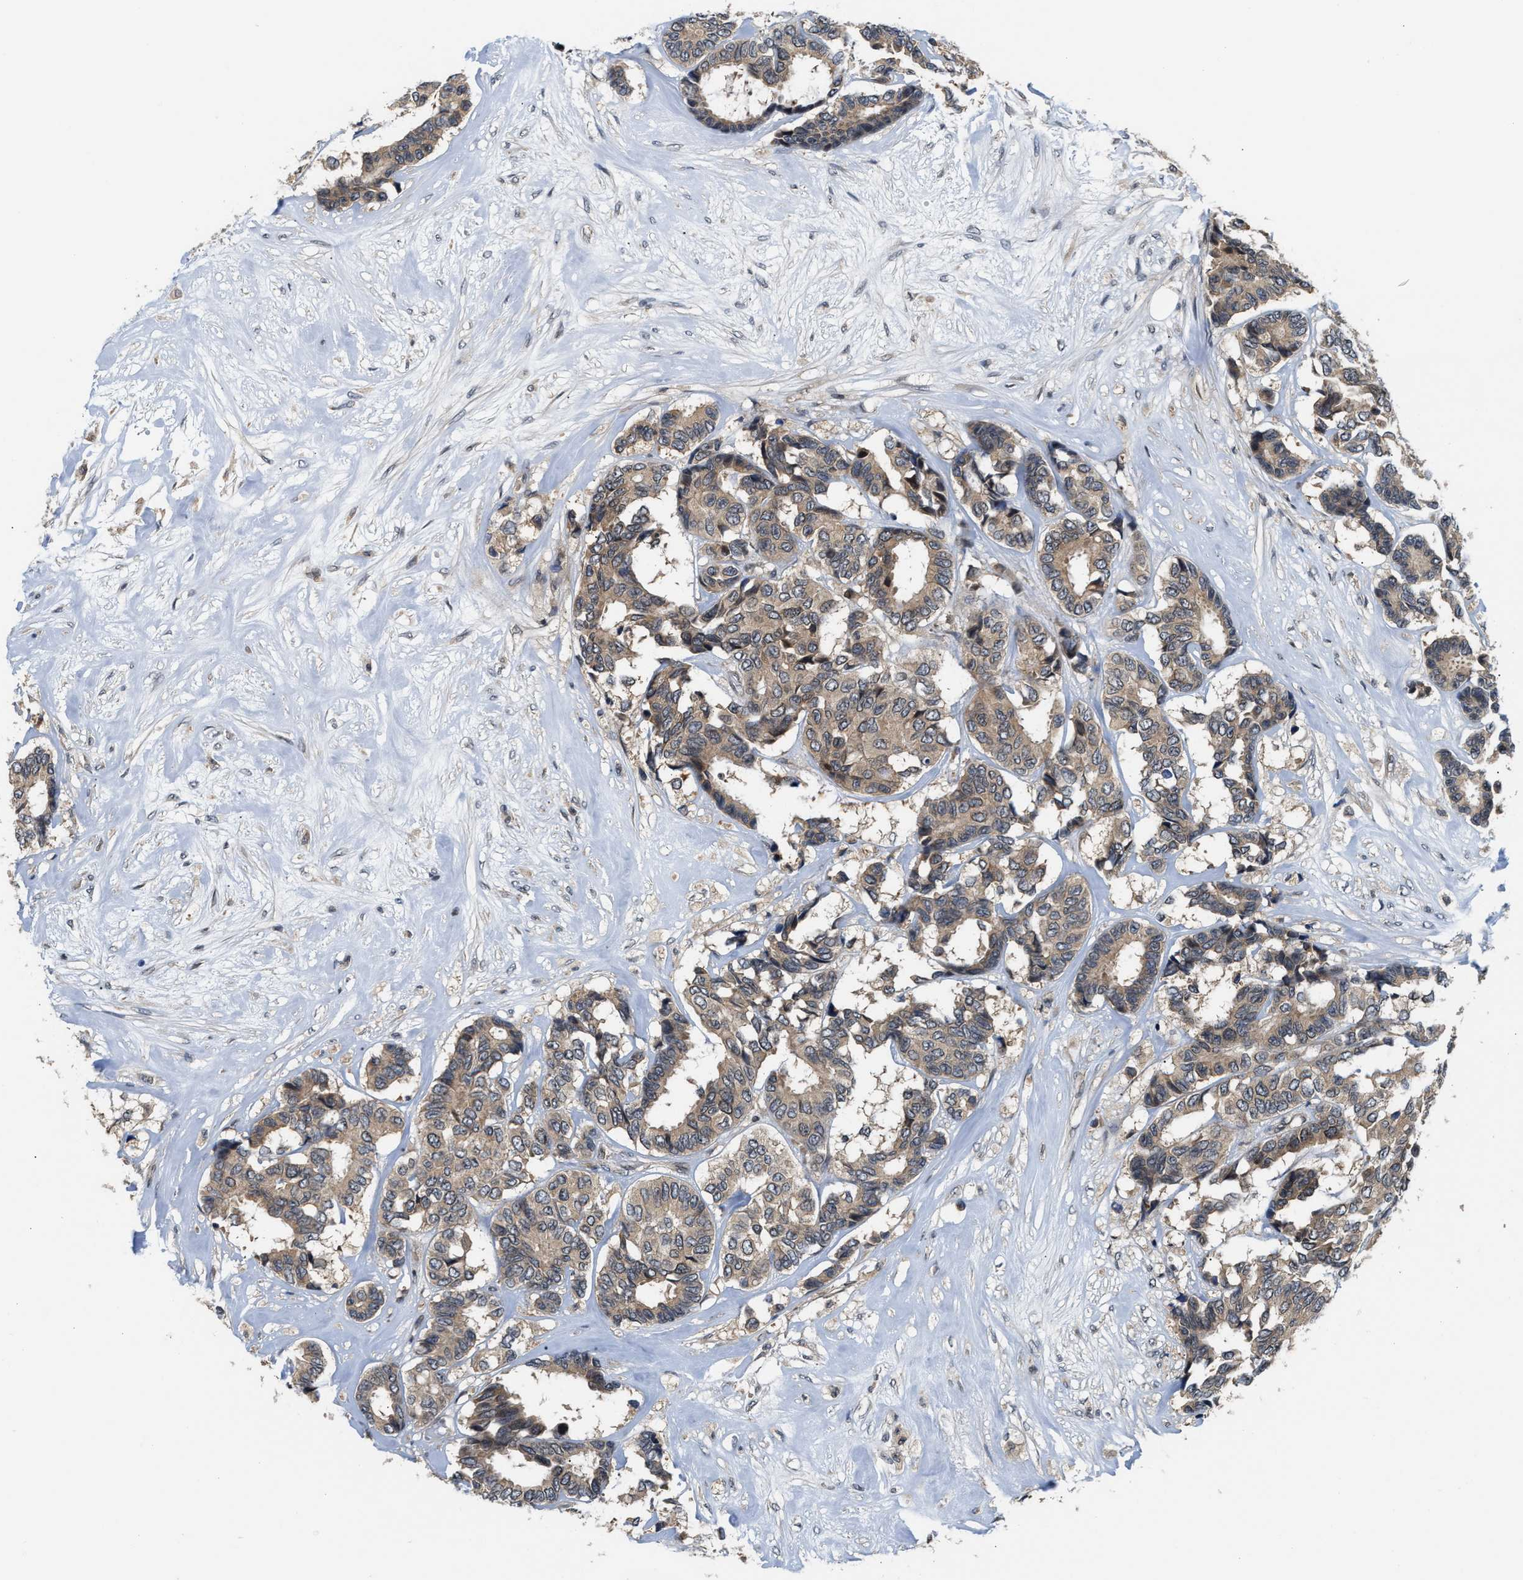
{"staining": {"intensity": "moderate", "quantity": ">75%", "location": "cytoplasmic/membranous"}, "tissue": "breast cancer", "cell_type": "Tumor cells", "image_type": "cancer", "snomed": [{"axis": "morphology", "description": "Duct carcinoma"}, {"axis": "topography", "description": "Breast"}], "caption": "IHC (DAB) staining of breast intraductal carcinoma displays moderate cytoplasmic/membranous protein staining in approximately >75% of tumor cells.", "gene": "RAB29", "patient": {"sex": "female", "age": 87}}